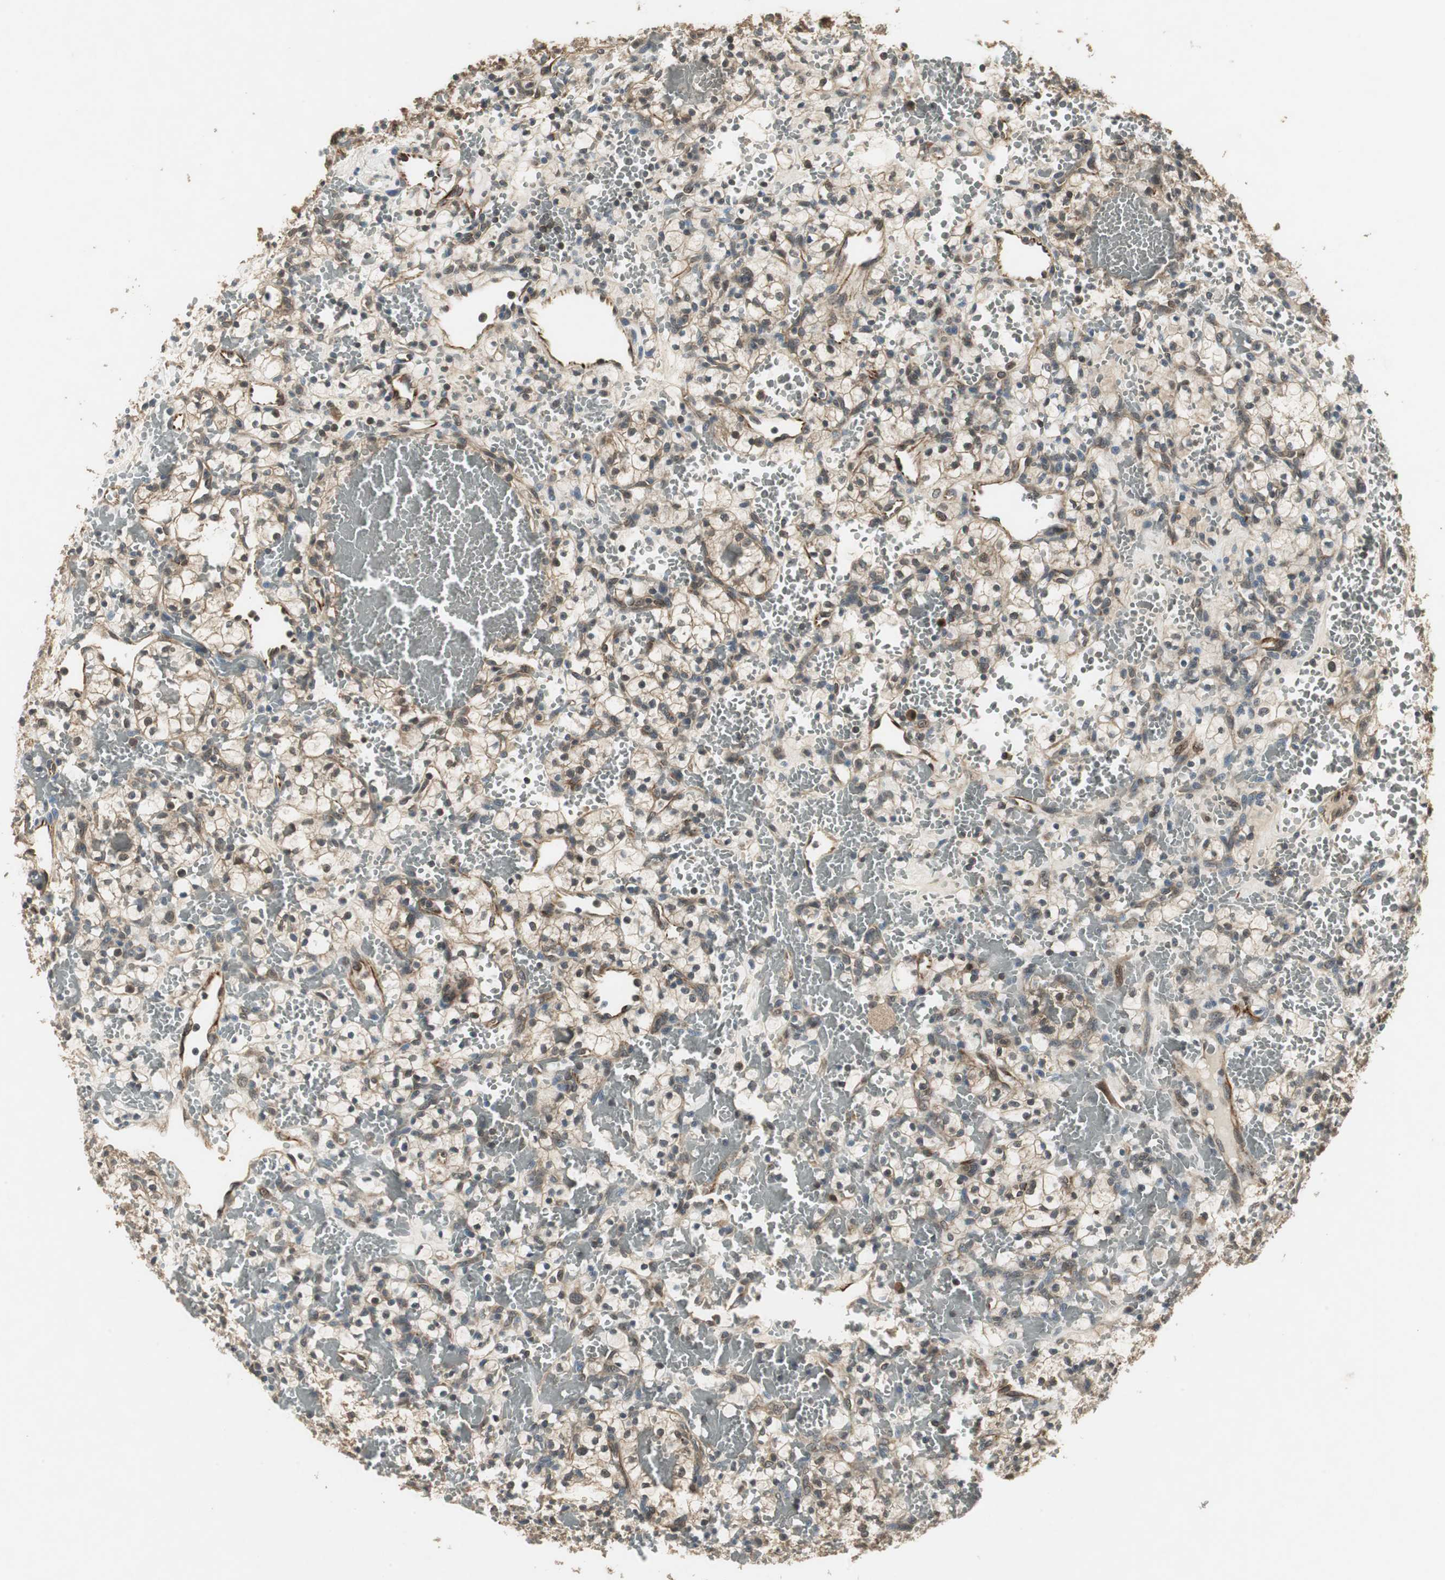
{"staining": {"intensity": "weak", "quantity": ">75%", "location": "cytoplasmic/membranous,nuclear"}, "tissue": "renal cancer", "cell_type": "Tumor cells", "image_type": "cancer", "snomed": [{"axis": "morphology", "description": "Adenocarcinoma, NOS"}, {"axis": "topography", "description": "Kidney"}], "caption": "The histopathology image displays staining of renal adenocarcinoma, revealing weak cytoplasmic/membranous and nuclear protein staining (brown color) within tumor cells.", "gene": "PSMB4", "patient": {"sex": "female", "age": 60}}